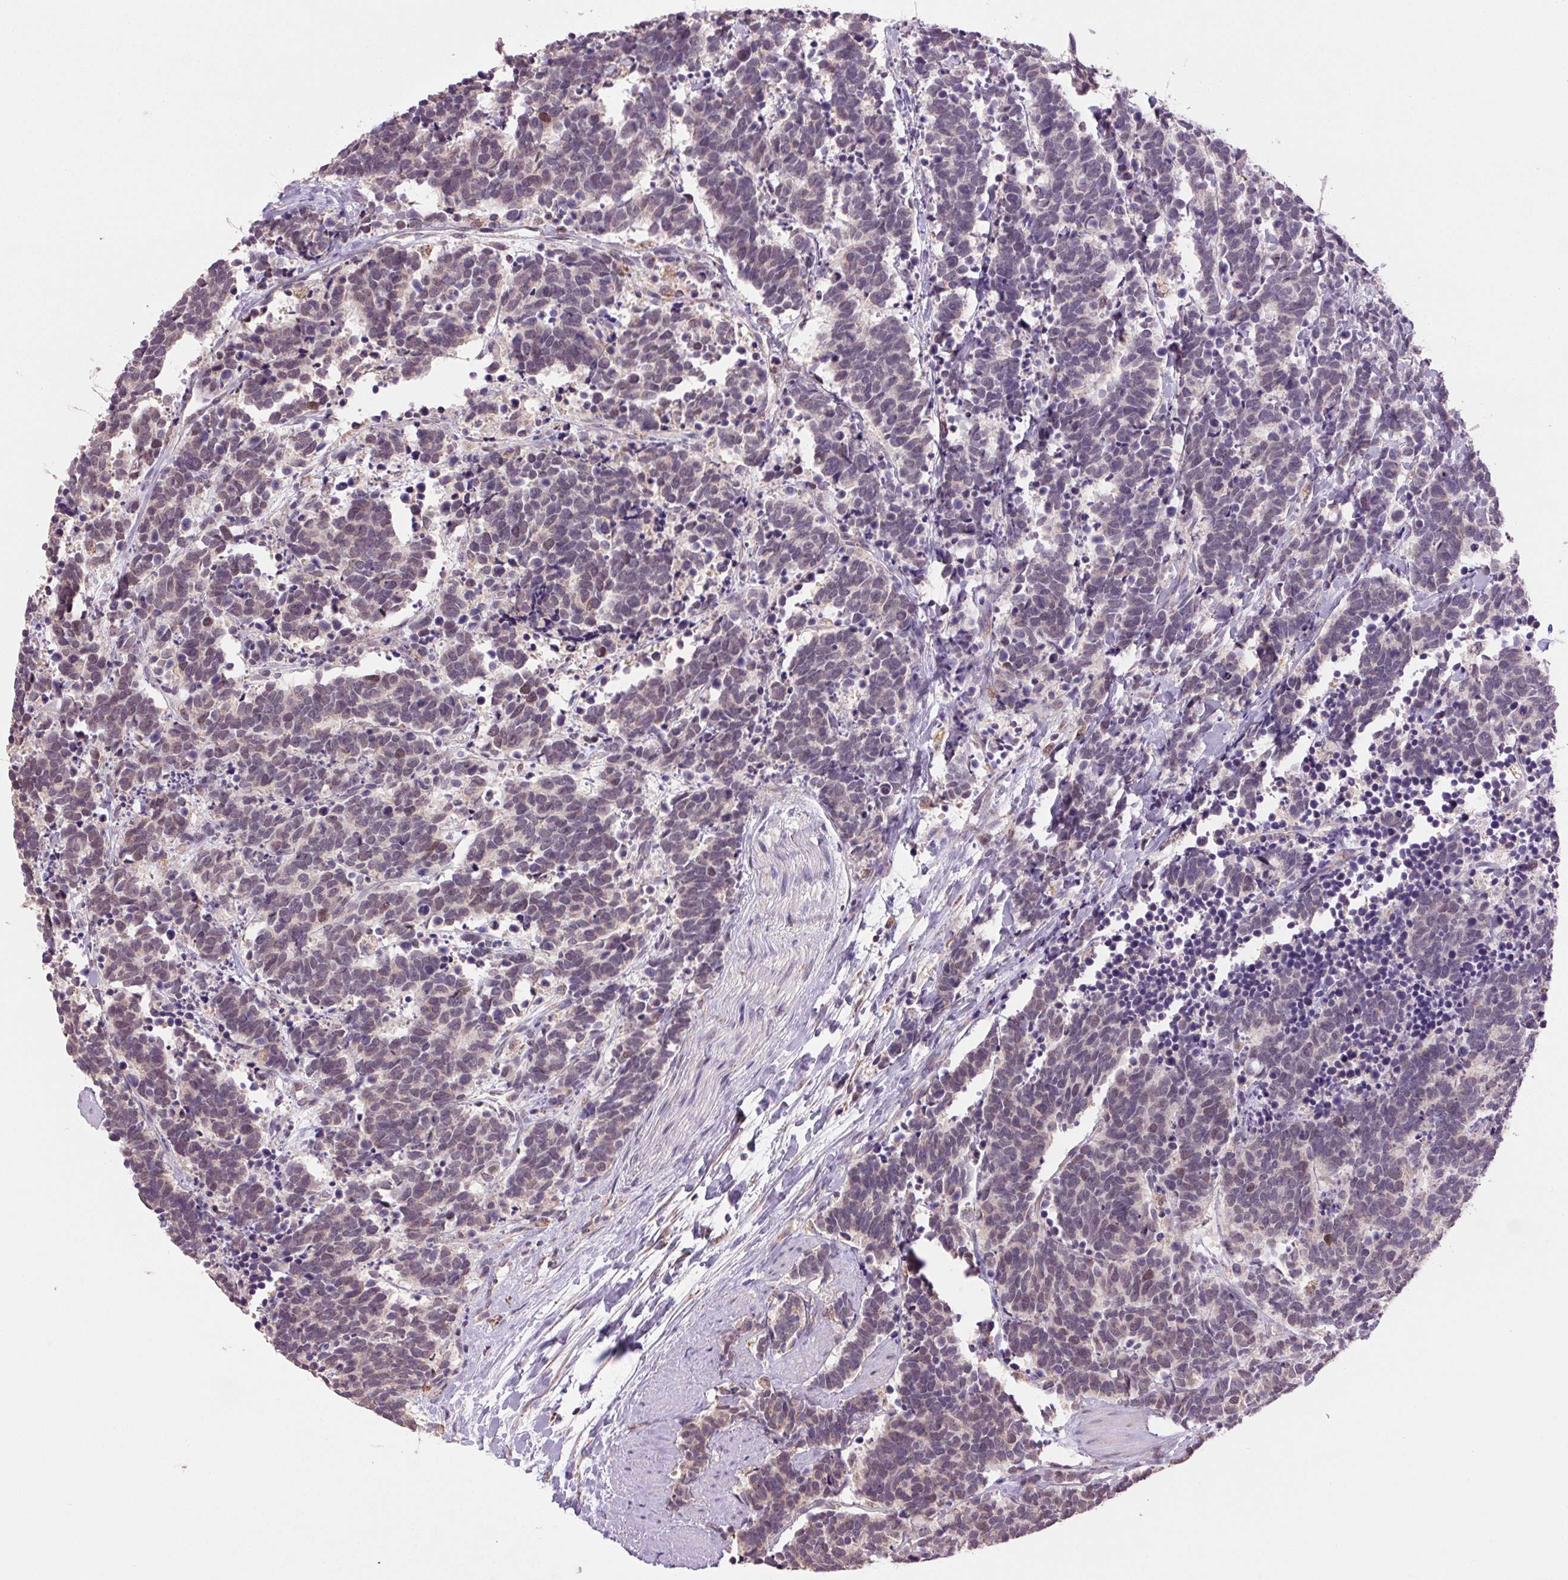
{"staining": {"intensity": "moderate", "quantity": "<25%", "location": "nuclear"}, "tissue": "carcinoid", "cell_type": "Tumor cells", "image_type": "cancer", "snomed": [{"axis": "morphology", "description": "Carcinoma, NOS"}, {"axis": "morphology", "description": "Carcinoid, malignant, NOS"}, {"axis": "topography", "description": "Prostate"}], "caption": "Immunohistochemistry (IHC) of human malignant carcinoid shows low levels of moderate nuclear positivity in about <25% of tumor cells.", "gene": "SGF29", "patient": {"sex": "male", "age": 57}}